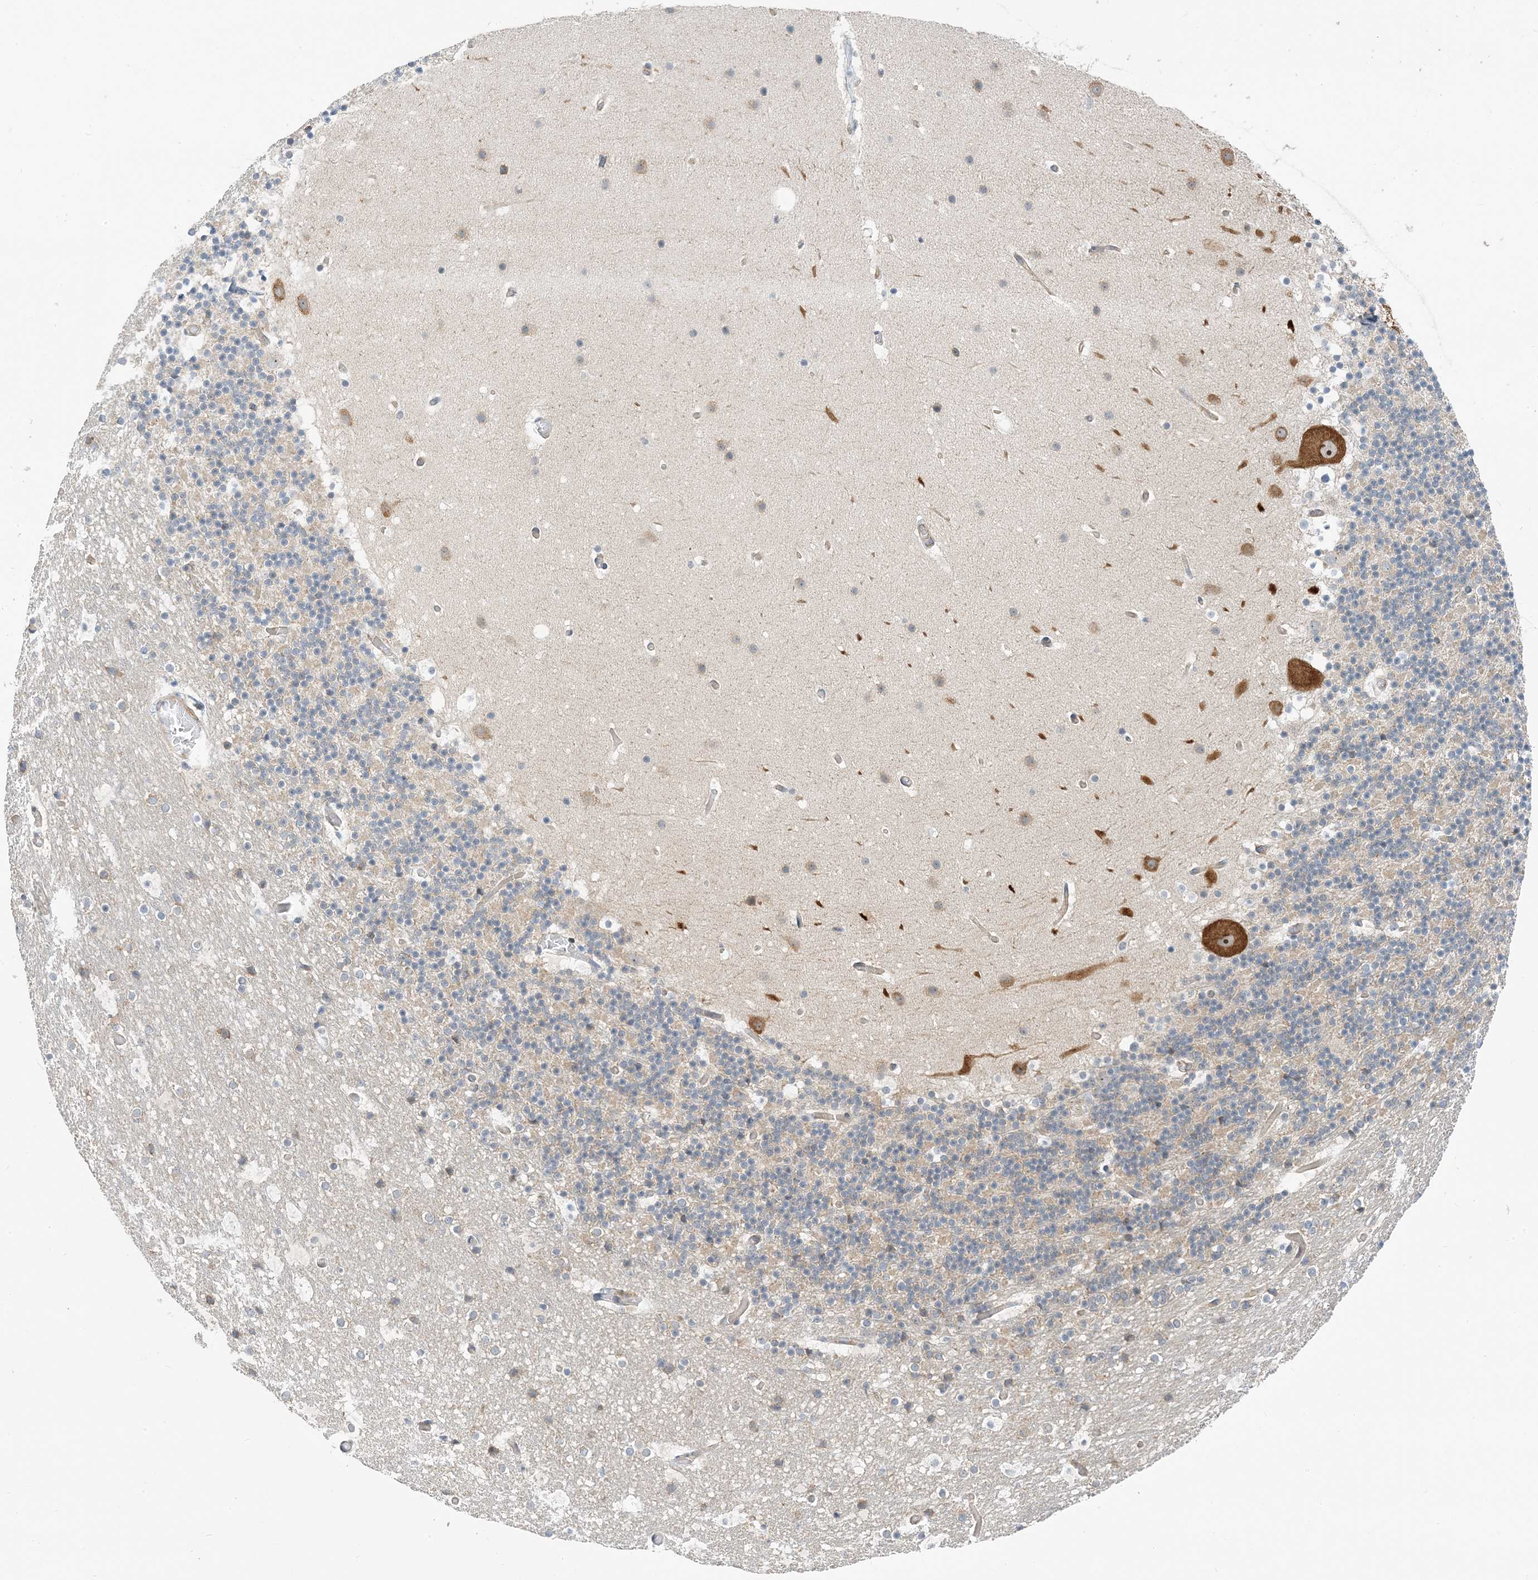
{"staining": {"intensity": "weak", "quantity": "<25%", "location": "cytoplasmic/membranous"}, "tissue": "cerebellum", "cell_type": "Cells in granular layer", "image_type": "normal", "snomed": [{"axis": "morphology", "description": "Normal tissue, NOS"}, {"axis": "topography", "description": "Cerebellum"}], "caption": "Immunohistochemistry (IHC) of unremarkable human cerebellum displays no expression in cells in granular layer. The staining was performed using DAB (3,3'-diaminobenzidine) to visualize the protein expression in brown, while the nuclei were stained in blue with hematoxylin (Magnification: 20x).", "gene": "IL36B", "patient": {"sex": "male", "age": 57}}